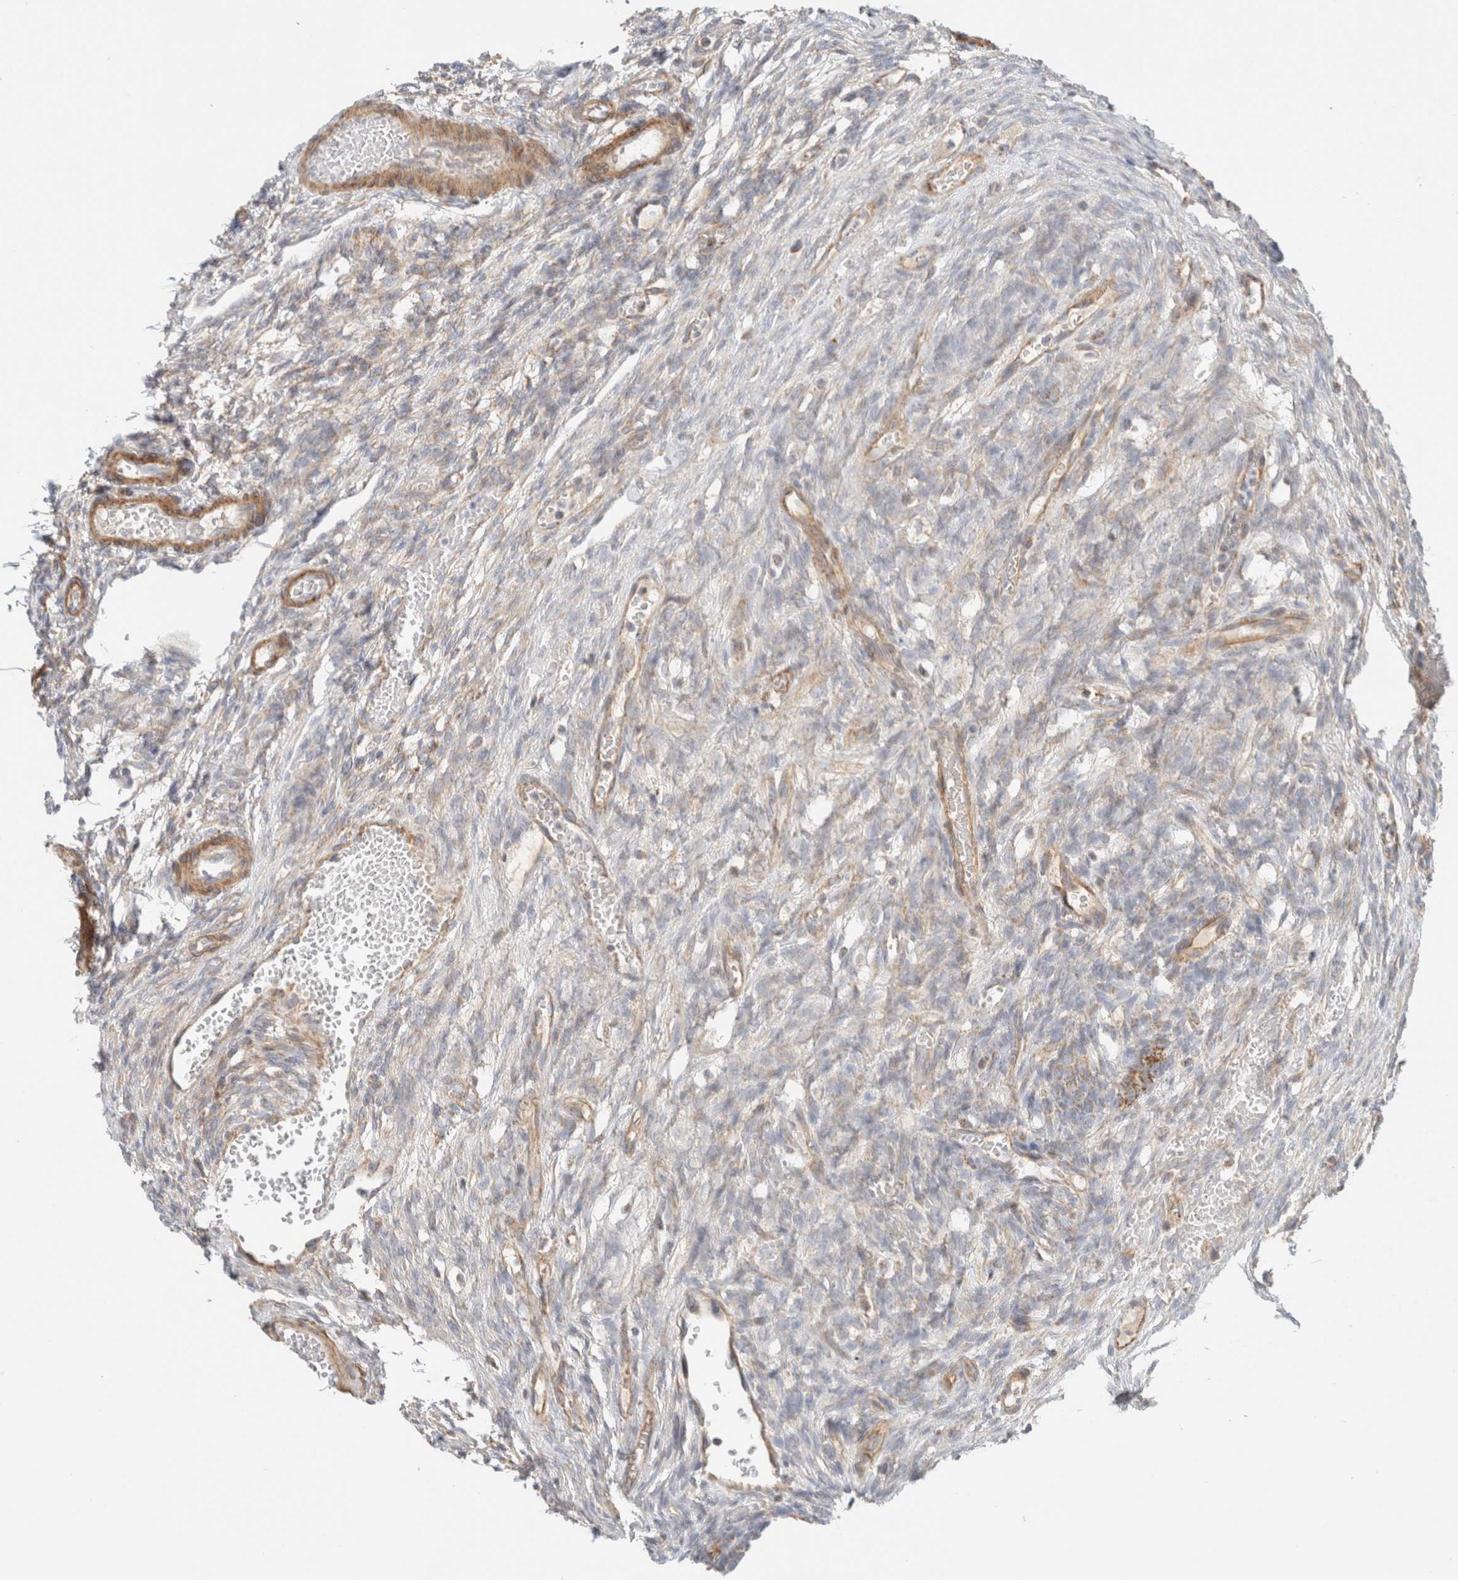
{"staining": {"intensity": "weak", "quantity": "25%-75%", "location": "cytoplasmic/membranous"}, "tissue": "ovary", "cell_type": "Follicle cells", "image_type": "normal", "snomed": [{"axis": "morphology", "description": "Normal tissue, NOS"}, {"axis": "topography", "description": "Ovary"}], "caption": "Protein expression analysis of benign human ovary reveals weak cytoplasmic/membranous staining in about 25%-75% of follicle cells.", "gene": "MRM3", "patient": {"sex": "female", "age": 33}}